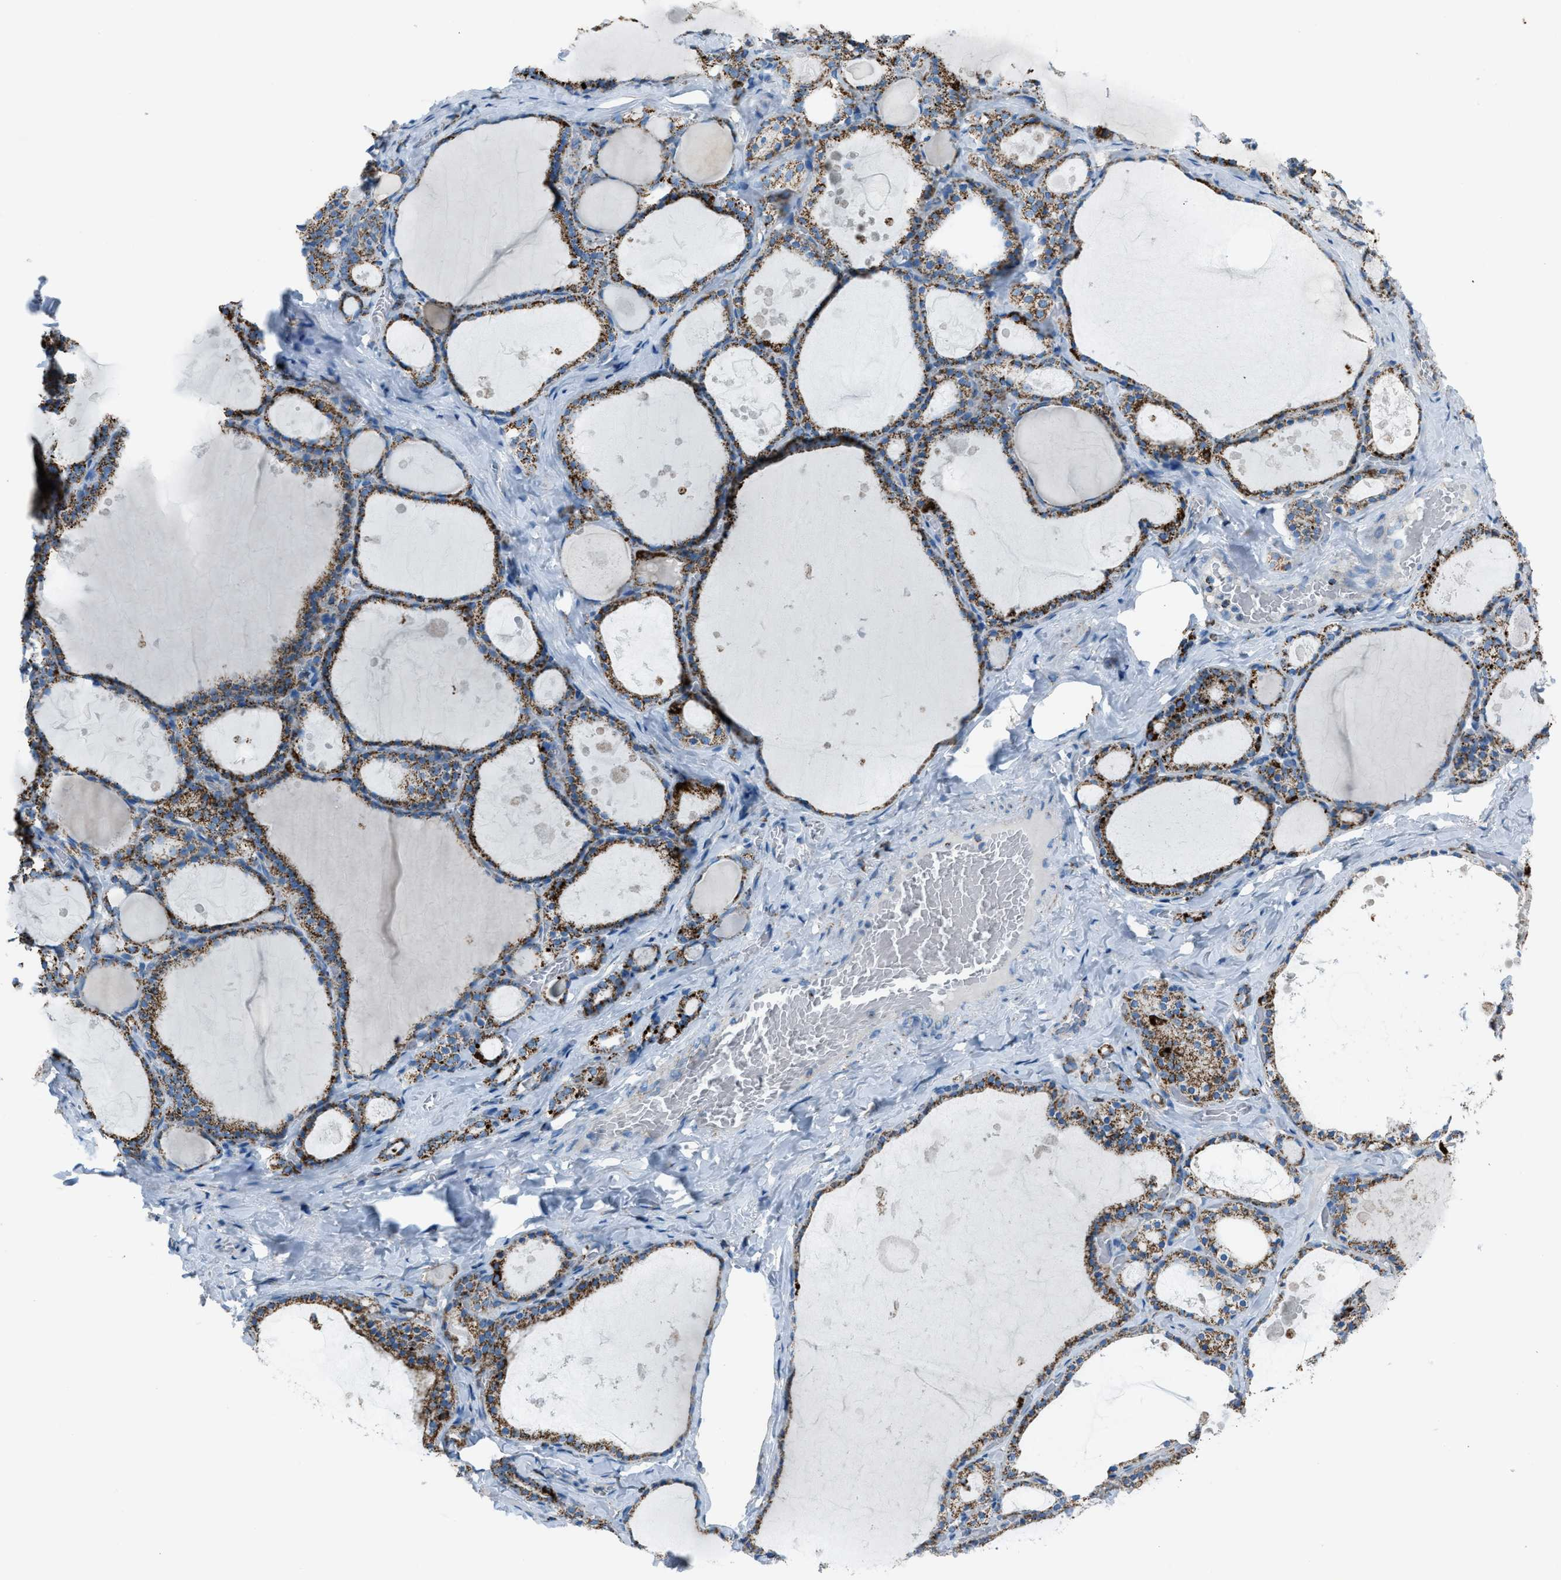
{"staining": {"intensity": "strong", "quantity": ">75%", "location": "cytoplasmic/membranous"}, "tissue": "thyroid gland", "cell_type": "Glandular cells", "image_type": "normal", "snomed": [{"axis": "morphology", "description": "Normal tissue, NOS"}, {"axis": "topography", "description": "Thyroid gland"}], "caption": "High-power microscopy captured an IHC histopathology image of benign thyroid gland, revealing strong cytoplasmic/membranous positivity in approximately >75% of glandular cells. Ihc stains the protein of interest in brown and the nuclei are stained blue.", "gene": "MDH2", "patient": {"sex": "male", "age": 56}}